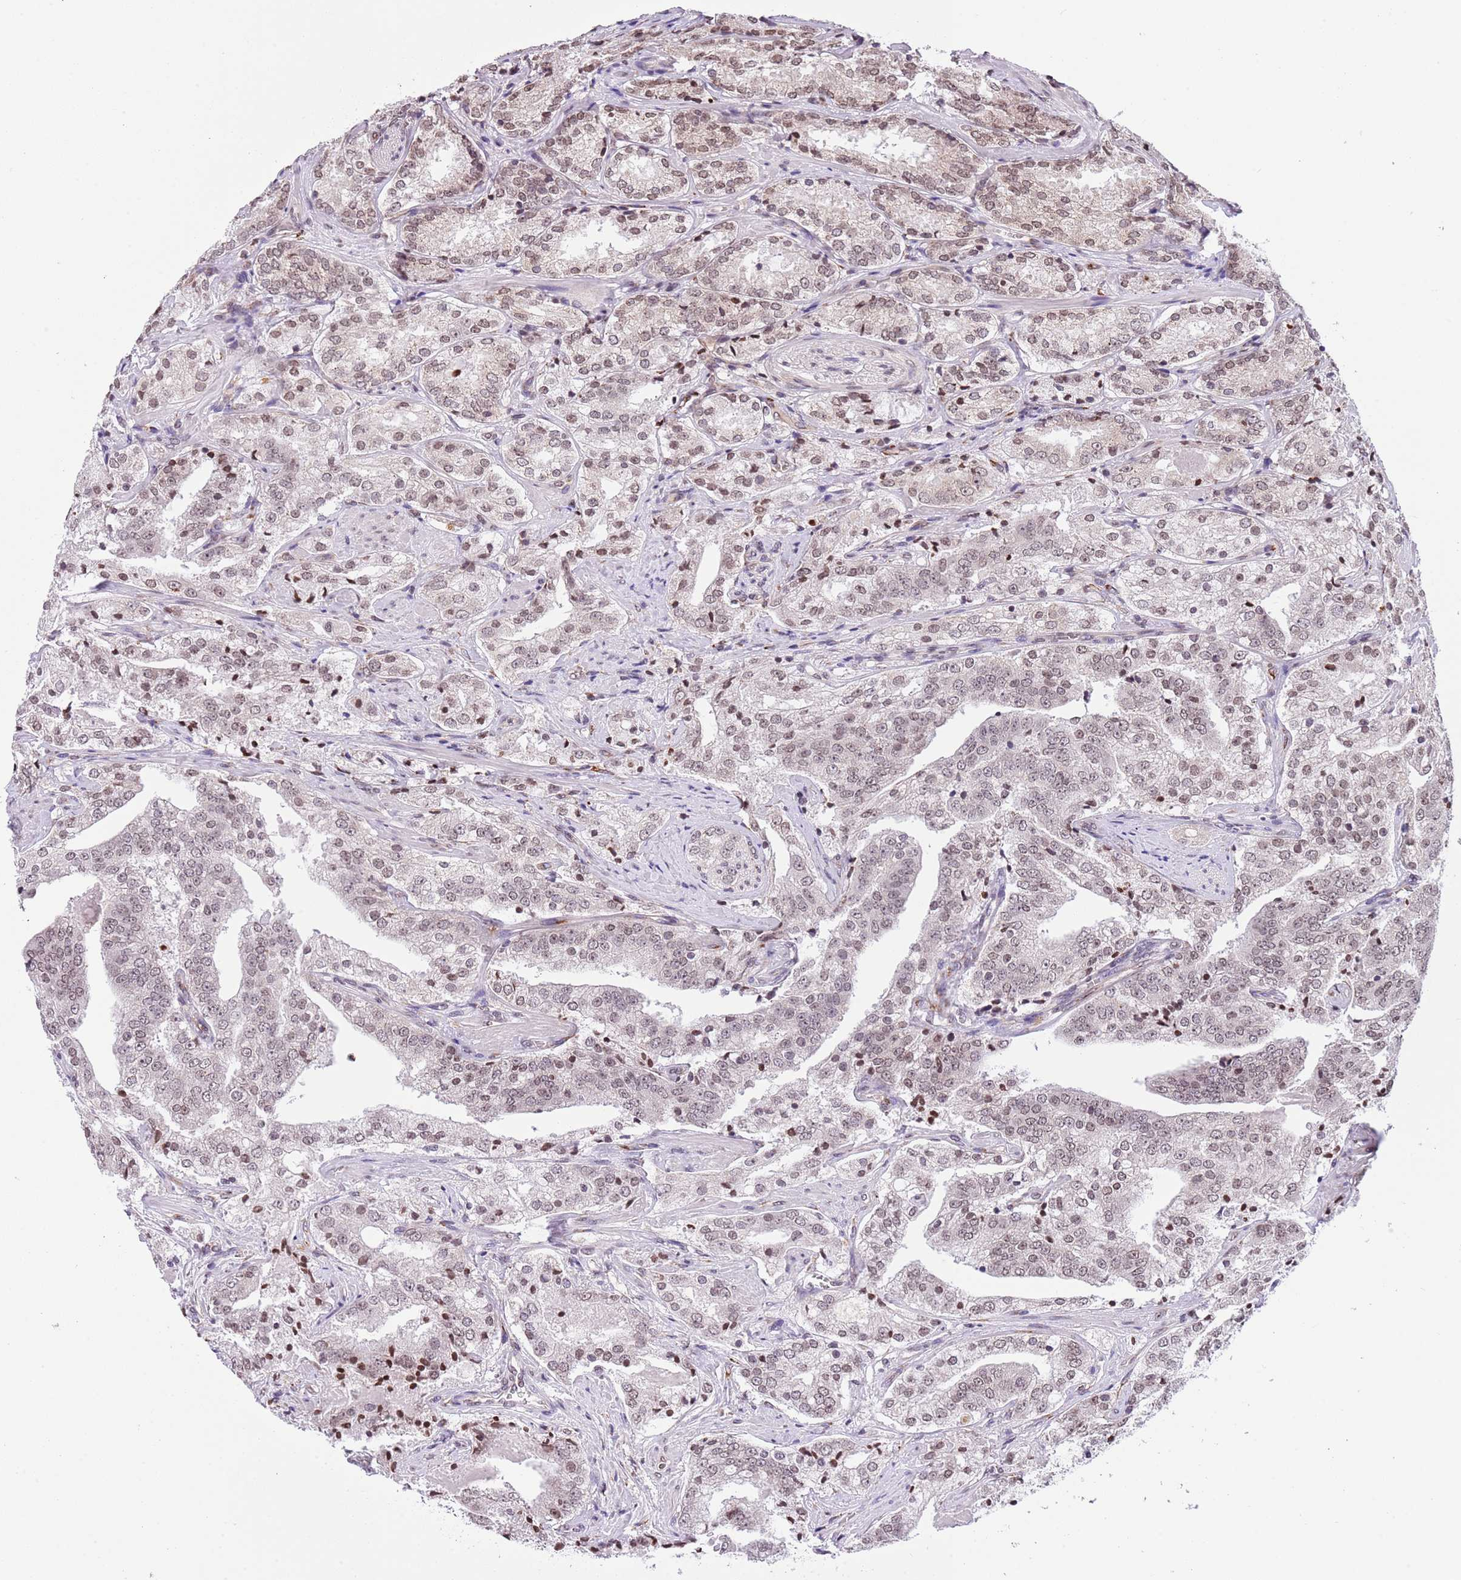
{"staining": {"intensity": "moderate", "quantity": ">75%", "location": "nuclear"}, "tissue": "prostate cancer", "cell_type": "Tumor cells", "image_type": "cancer", "snomed": [{"axis": "morphology", "description": "Adenocarcinoma, High grade"}, {"axis": "topography", "description": "Prostate"}], "caption": "A micrograph of human prostate cancer stained for a protein exhibits moderate nuclear brown staining in tumor cells.", "gene": "NRIP1", "patient": {"sex": "male", "age": 63}}